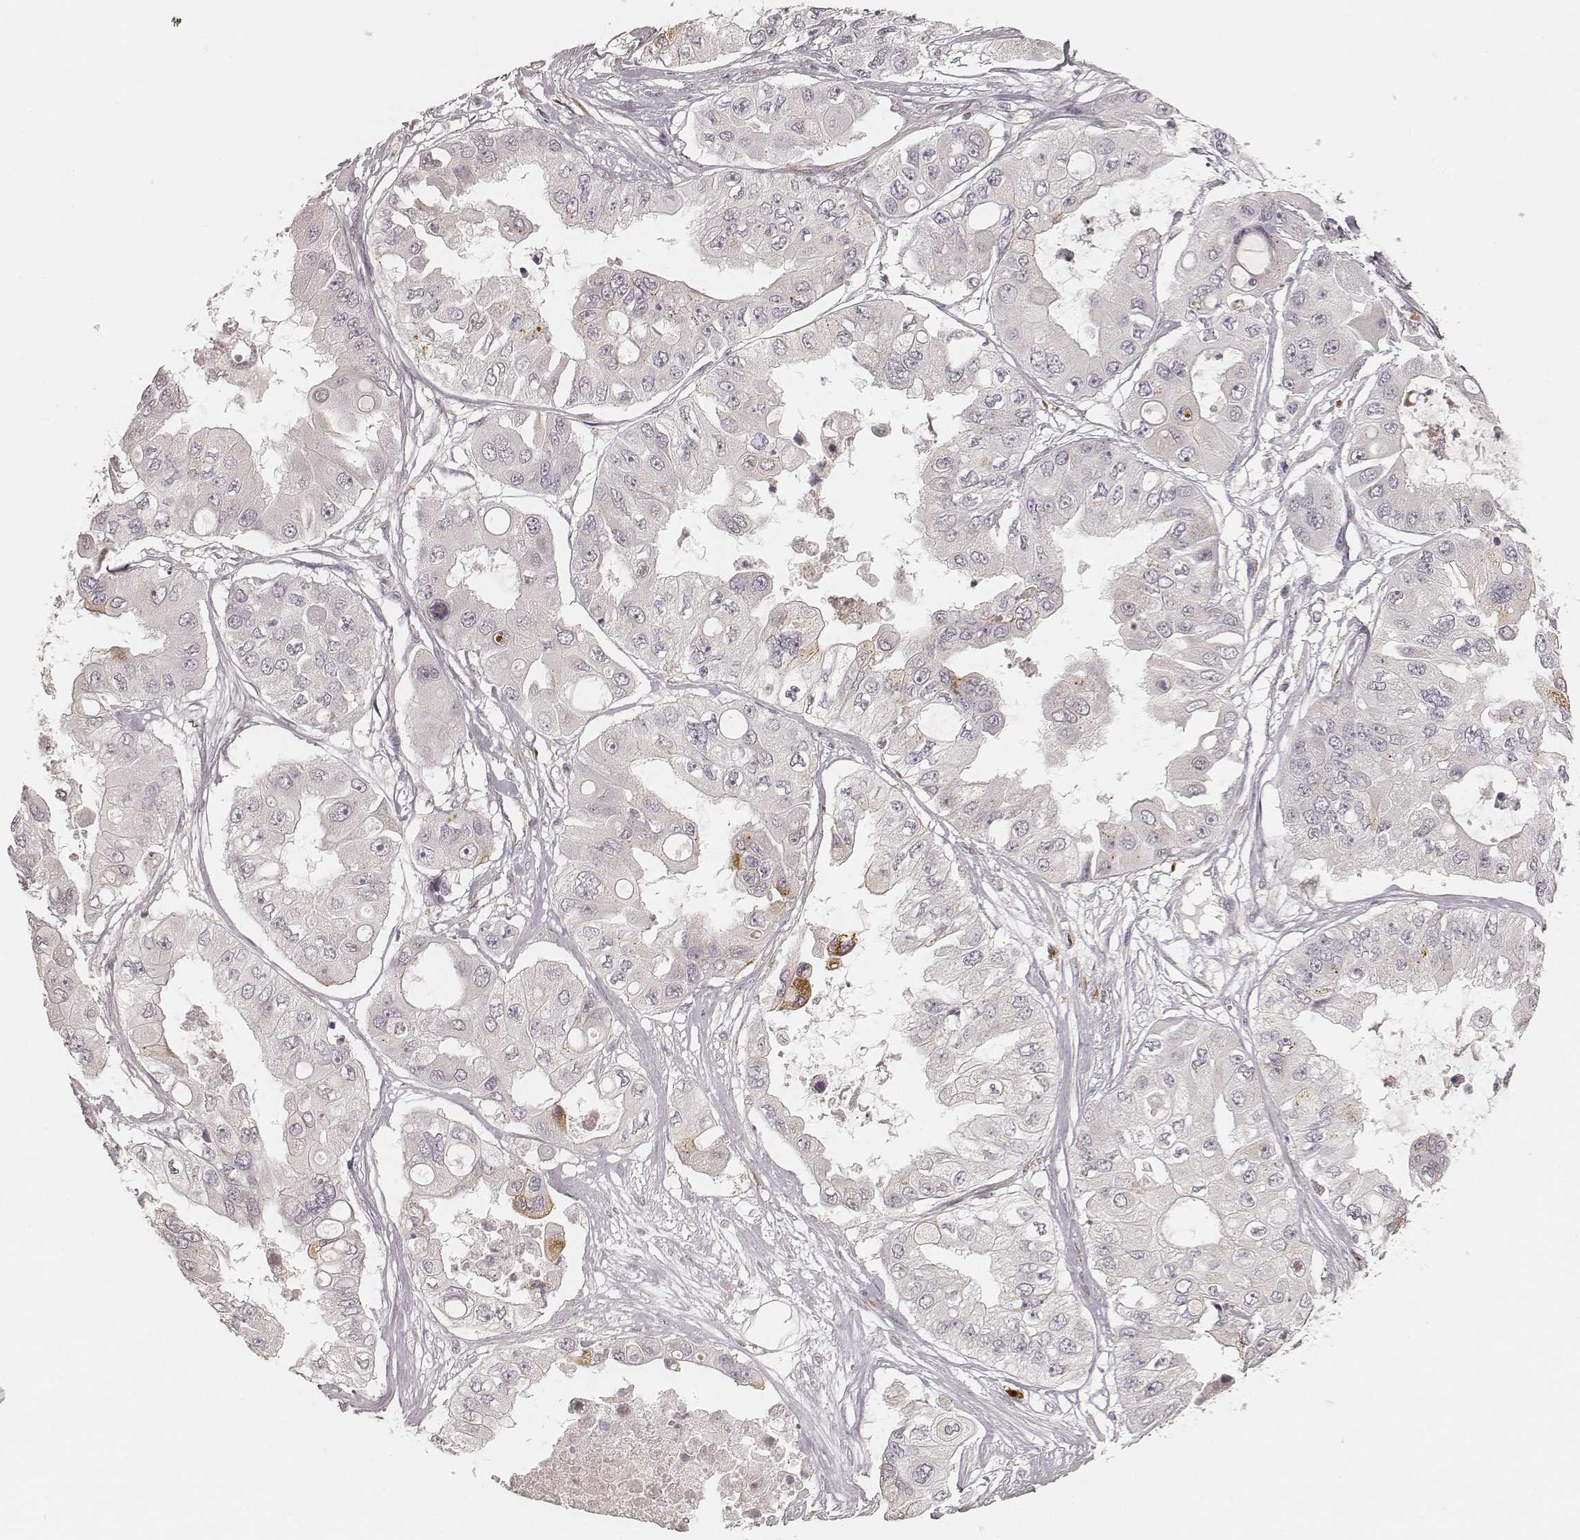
{"staining": {"intensity": "negative", "quantity": "none", "location": "none"}, "tissue": "ovarian cancer", "cell_type": "Tumor cells", "image_type": "cancer", "snomed": [{"axis": "morphology", "description": "Cystadenocarcinoma, serous, NOS"}, {"axis": "topography", "description": "Ovary"}], "caption": "DAB immunohistochemical staining of serous cystadenocarcinoma (ovarian) reveals no significant staining in tumor cells. Nuclei are stained in blue.", "gene": "GORASP2", "patient": {"sex": "female", "age": 56}}